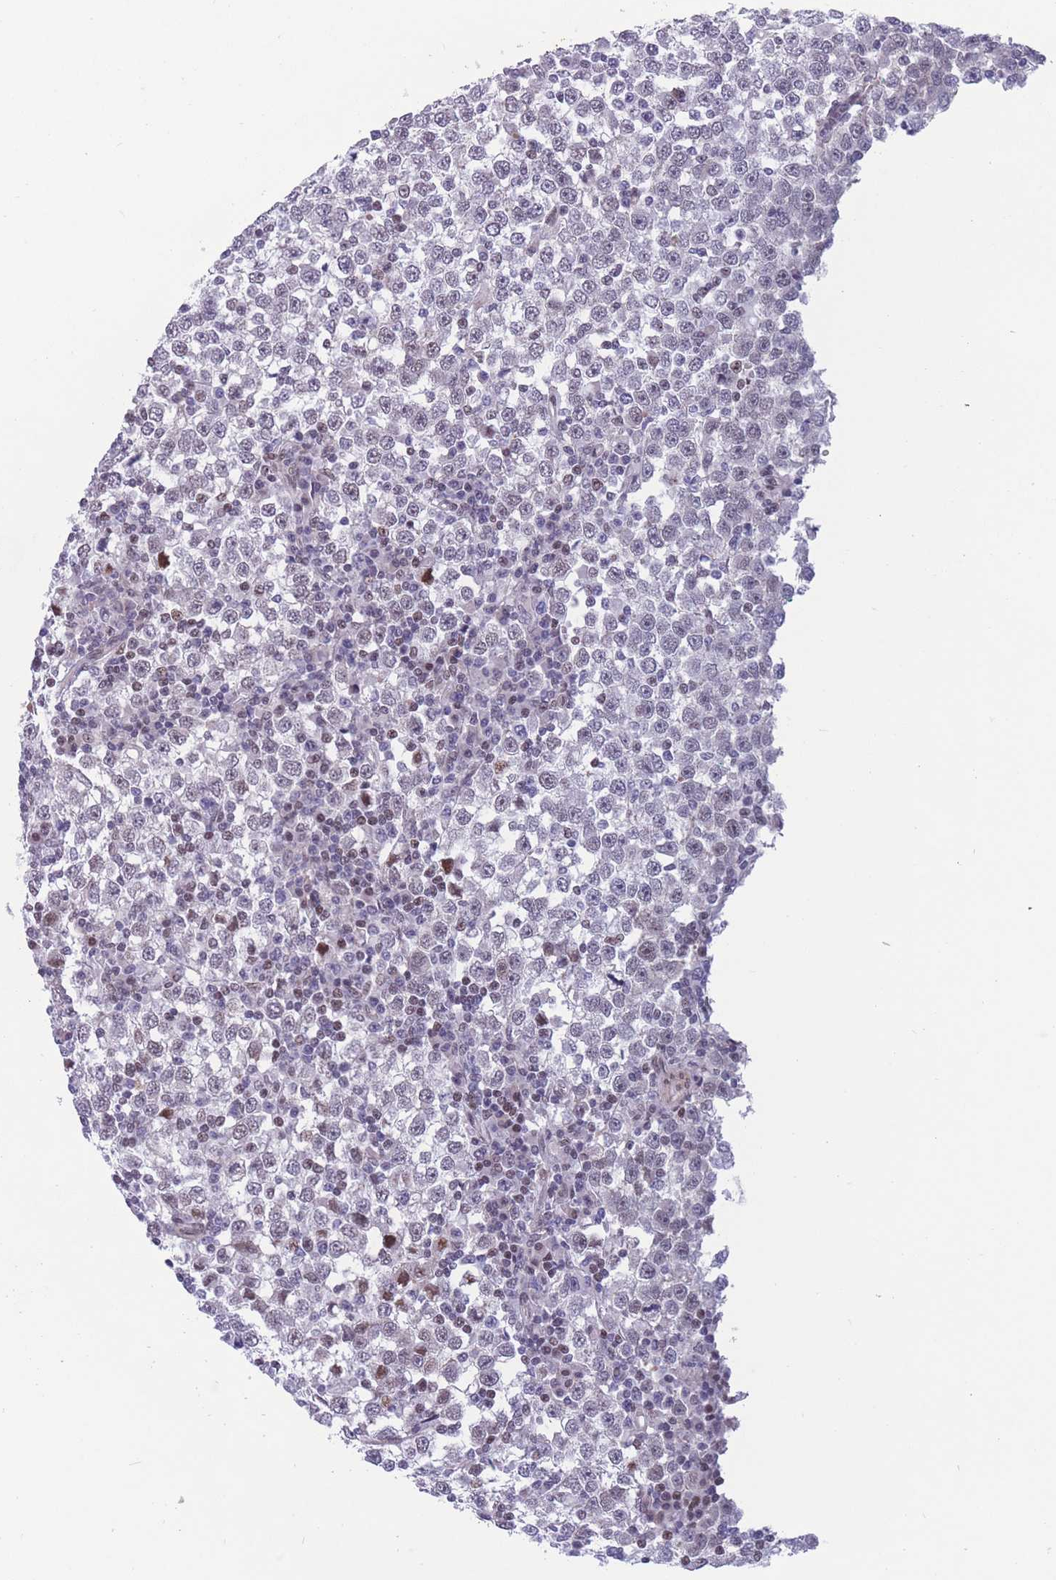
{"staining": {"intensity": "negative", "quantity": "none", "location": "none"}, "tissue": "testis cancer", "cell_type": "Tumor cells", "image_type": "cancer", "snomed": [{"axis": "morphology", "description": "Seminoma, NOS"}, {"axis": "topography", "description": "Testis"}], "caption": "This is an IHC micrograph of human testis seminoma. There is no staining in tumor cells.", "gene": "BCL9L", "patient": {"sex": "male", "age": 65}}